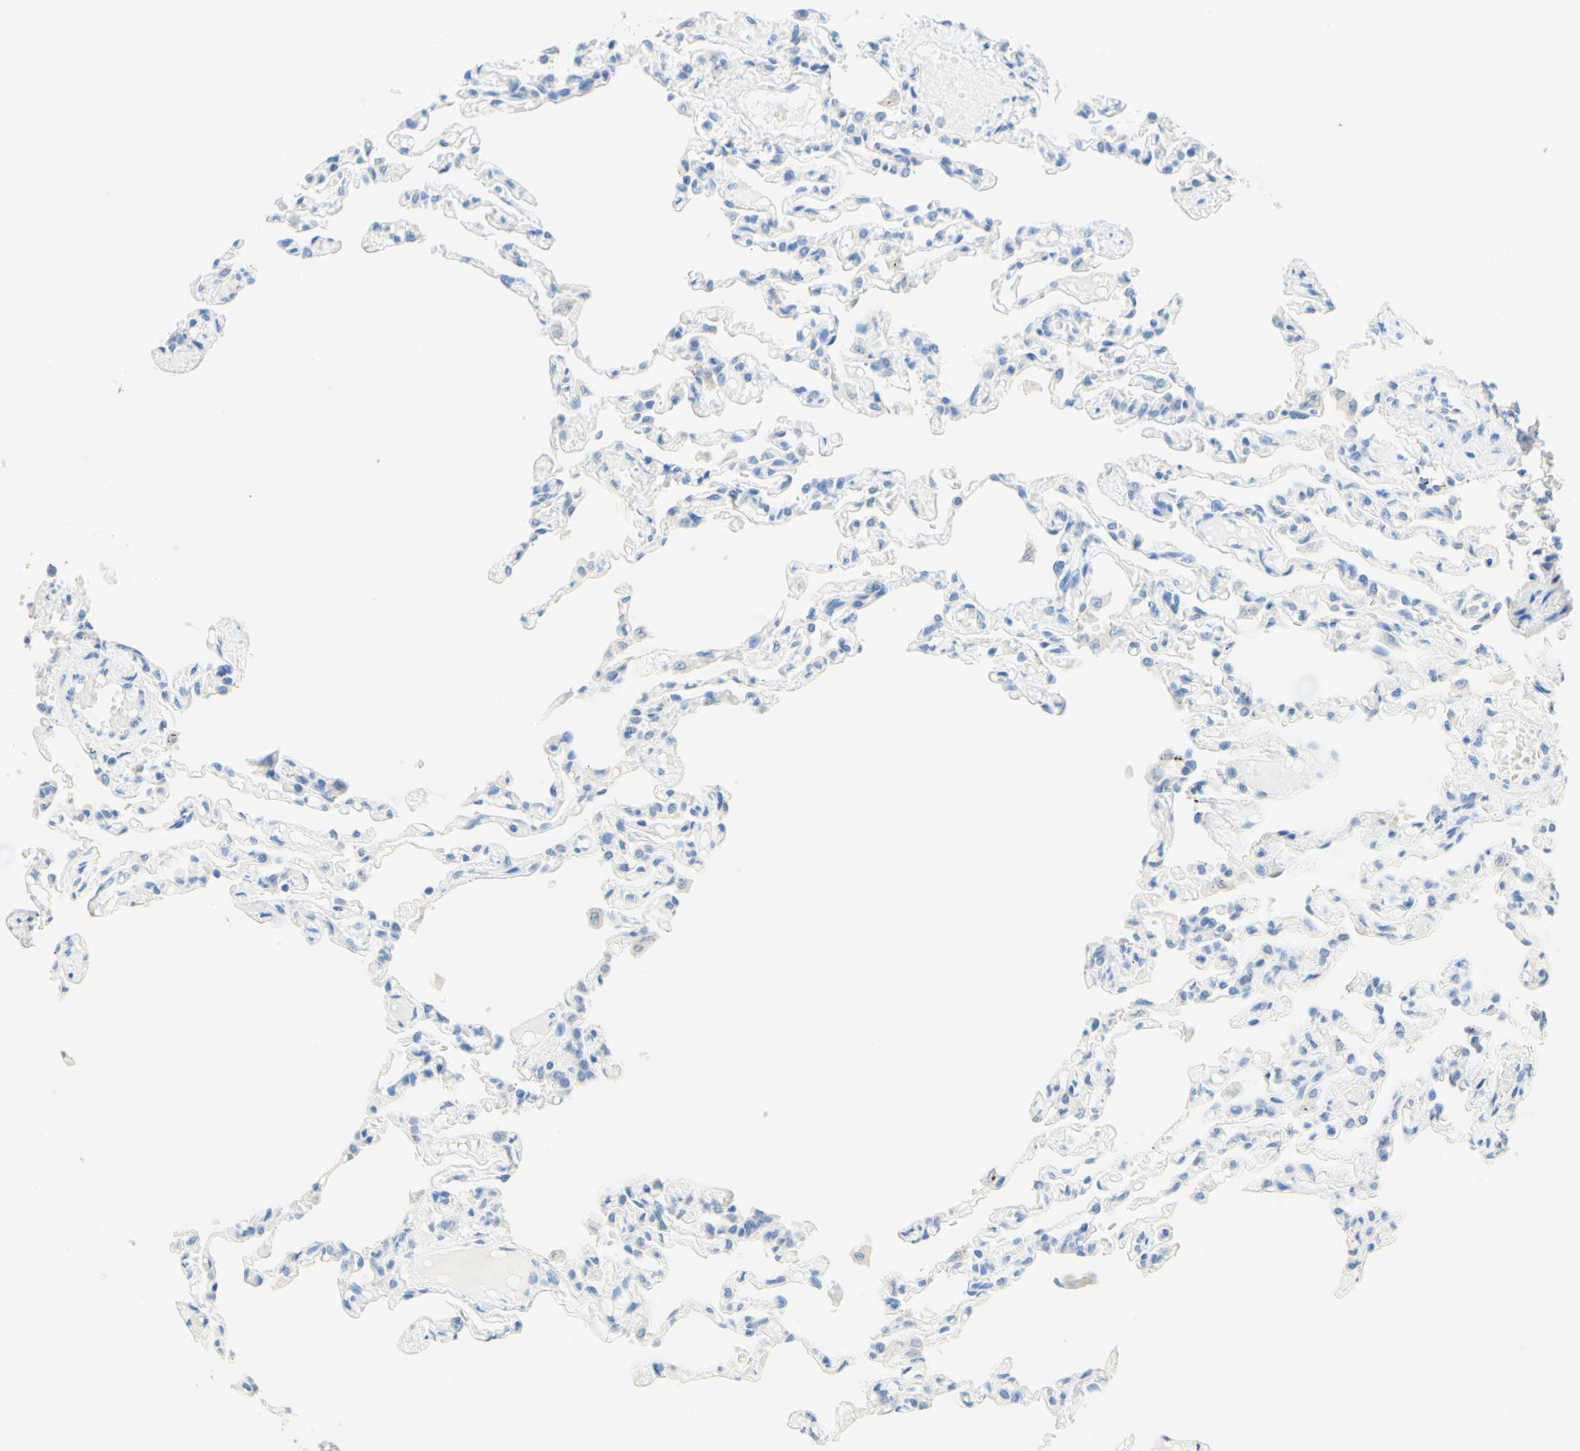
{"staining": {"intensity": "negative", "quantity": "none", "location": "none"}, "tissue": "lung", "cell_type": "Alveolar cells", "image_type": "normal", "snomed": [{"axis": "morphology", "description": "Normal tissue, NOS"}, {"axis": "morphology", "description": "Inflammation, NOS"}, {"axis": "topography", "description": "Lung"}], "caption": "A high-resolution image shows immunohistochemistry (IHC) staining of unremarkable lung, which exhibits no significant expression in alveolar cells.", "gene": "SLC46A1", "patient": {"sex": "male", "age": 69}}